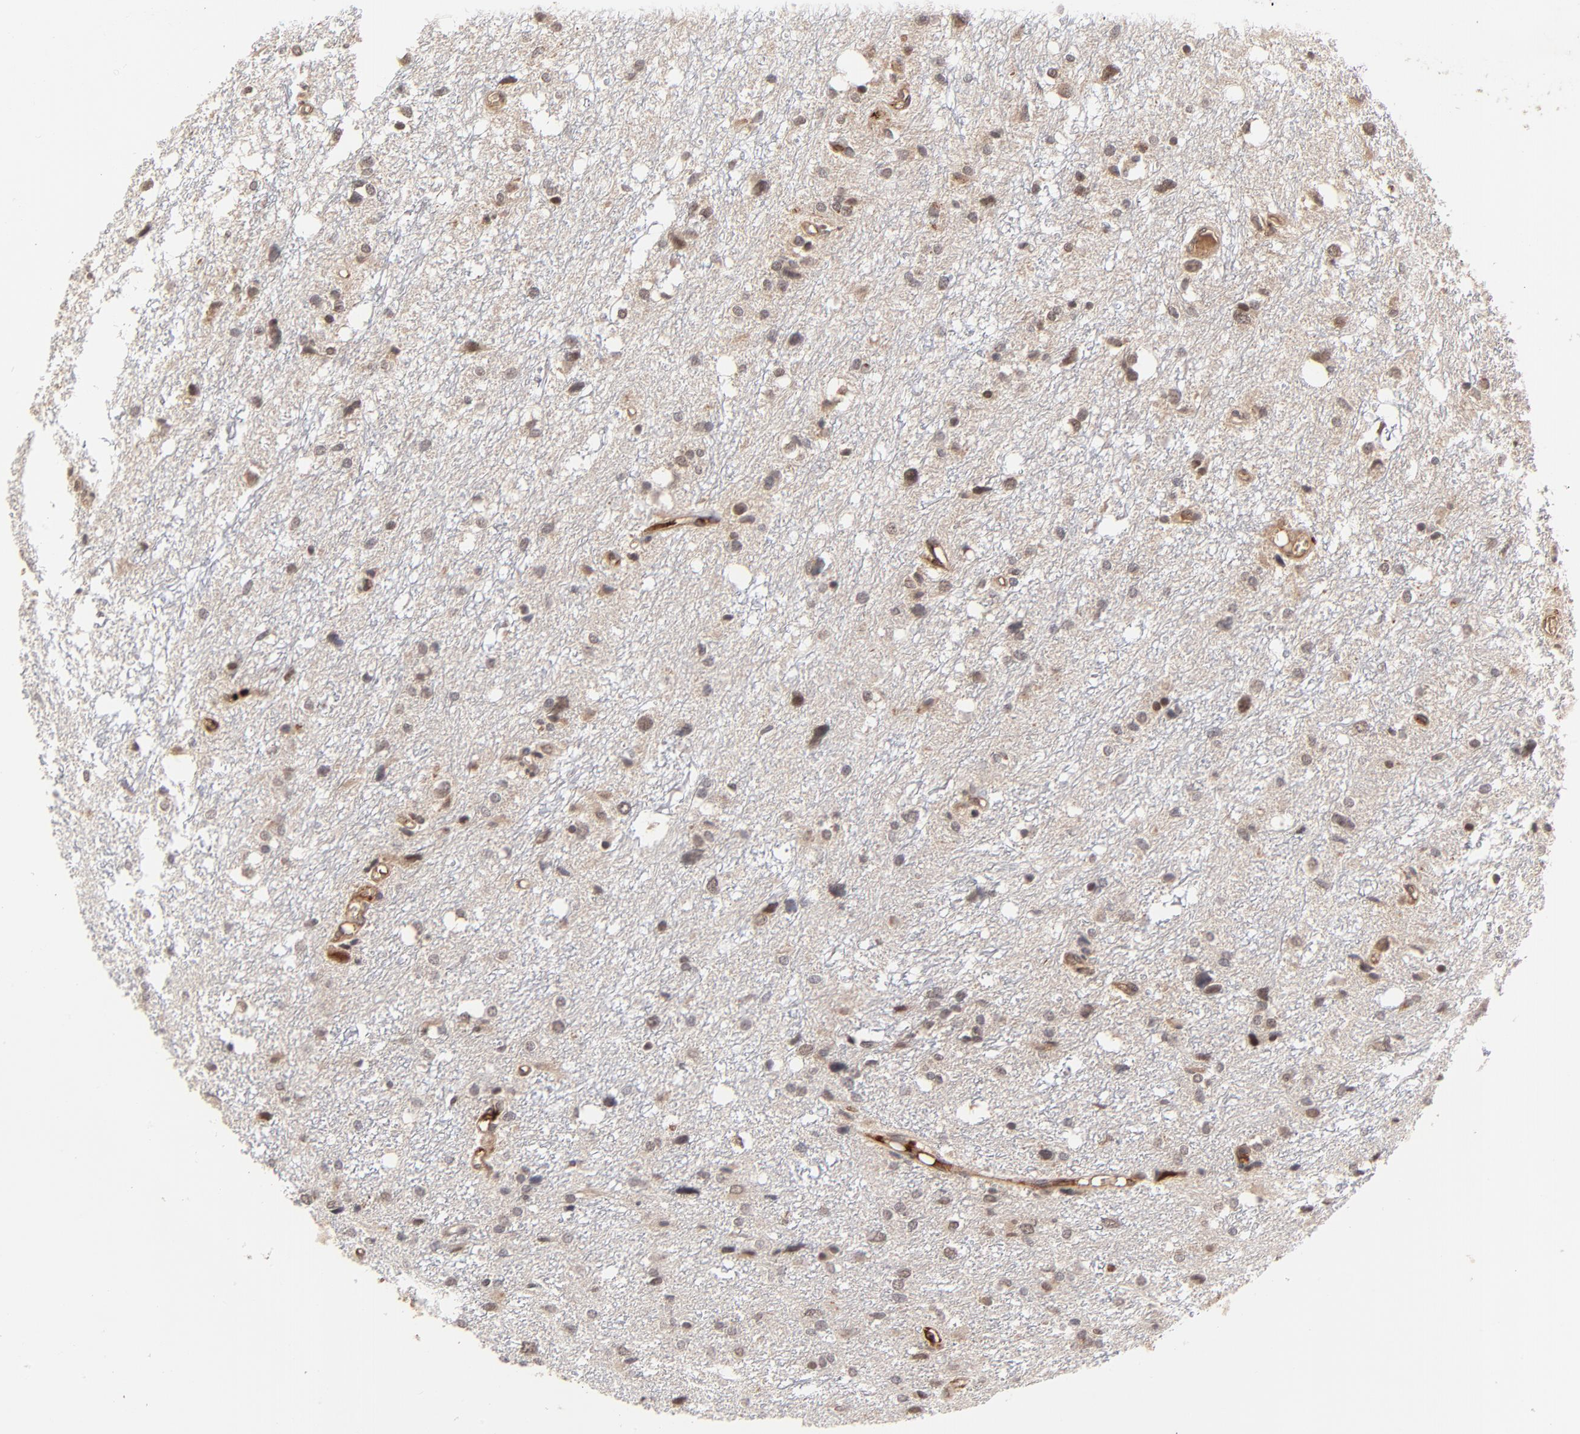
{"staining": {"intensity": "moderate", "quantity": "25%-75%", "location": "cytoplasmic/membranous,nuclear"}, "tissue": "glioma", "cell_type": "Tumor cells", "image_type": "cancer", "snomed": [{"axis": "morphology", "description": "Glioma, malignant, High grade"}, {"axis": "topography", "description": "Brain"}], "caption": "An image of malignant glioma (high-grade) stained for a protein shows moderate cytoplasmic/membranous and nuclear brown staining in tumor cells.", "gene": "CASP10", "patient": {"sex": "female", "age": 59}}